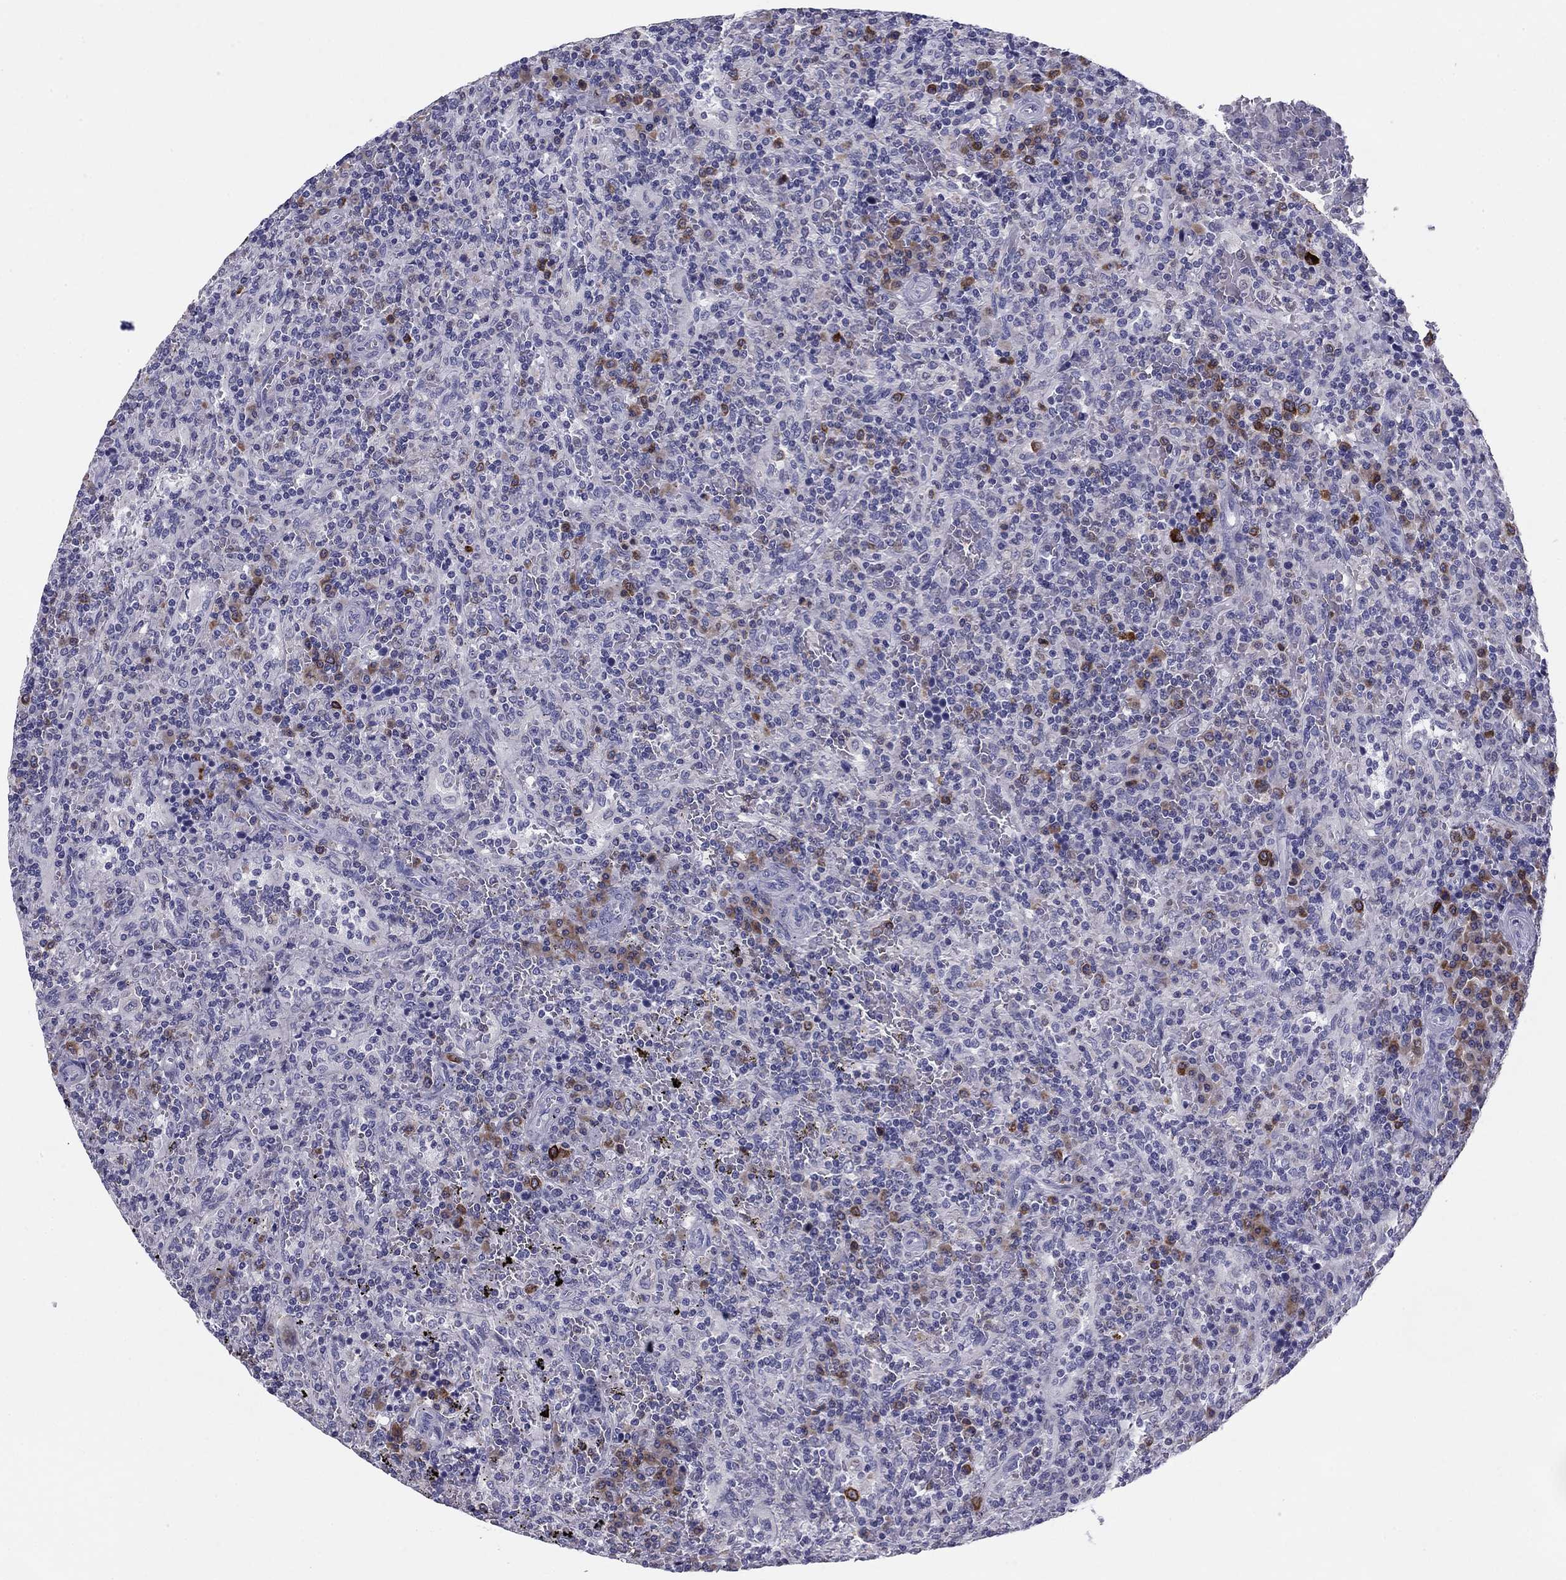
{"staining": {"intensity": "negative", "quantity": "none", "location": "none"}, "tissue": "lymphoma", "cell_type": "Tumor cells", "image_type": "cancer", "snomed": [{"axis": "morphology", "description": "Malignant lymphoma, non-Hodgkin's type, Low grade"}, {"axis": "topography", "description": "Spleen"}], "caption": "DAB (3,3'-diaminobenzidine) immunohistochemical staining of human low-grade malignant lymphoma, non-Hodgkin's type reveals no significant positivity in tumor cells.", "gene": "TMED3", "patient": {"sex": "male", "age": 62}}